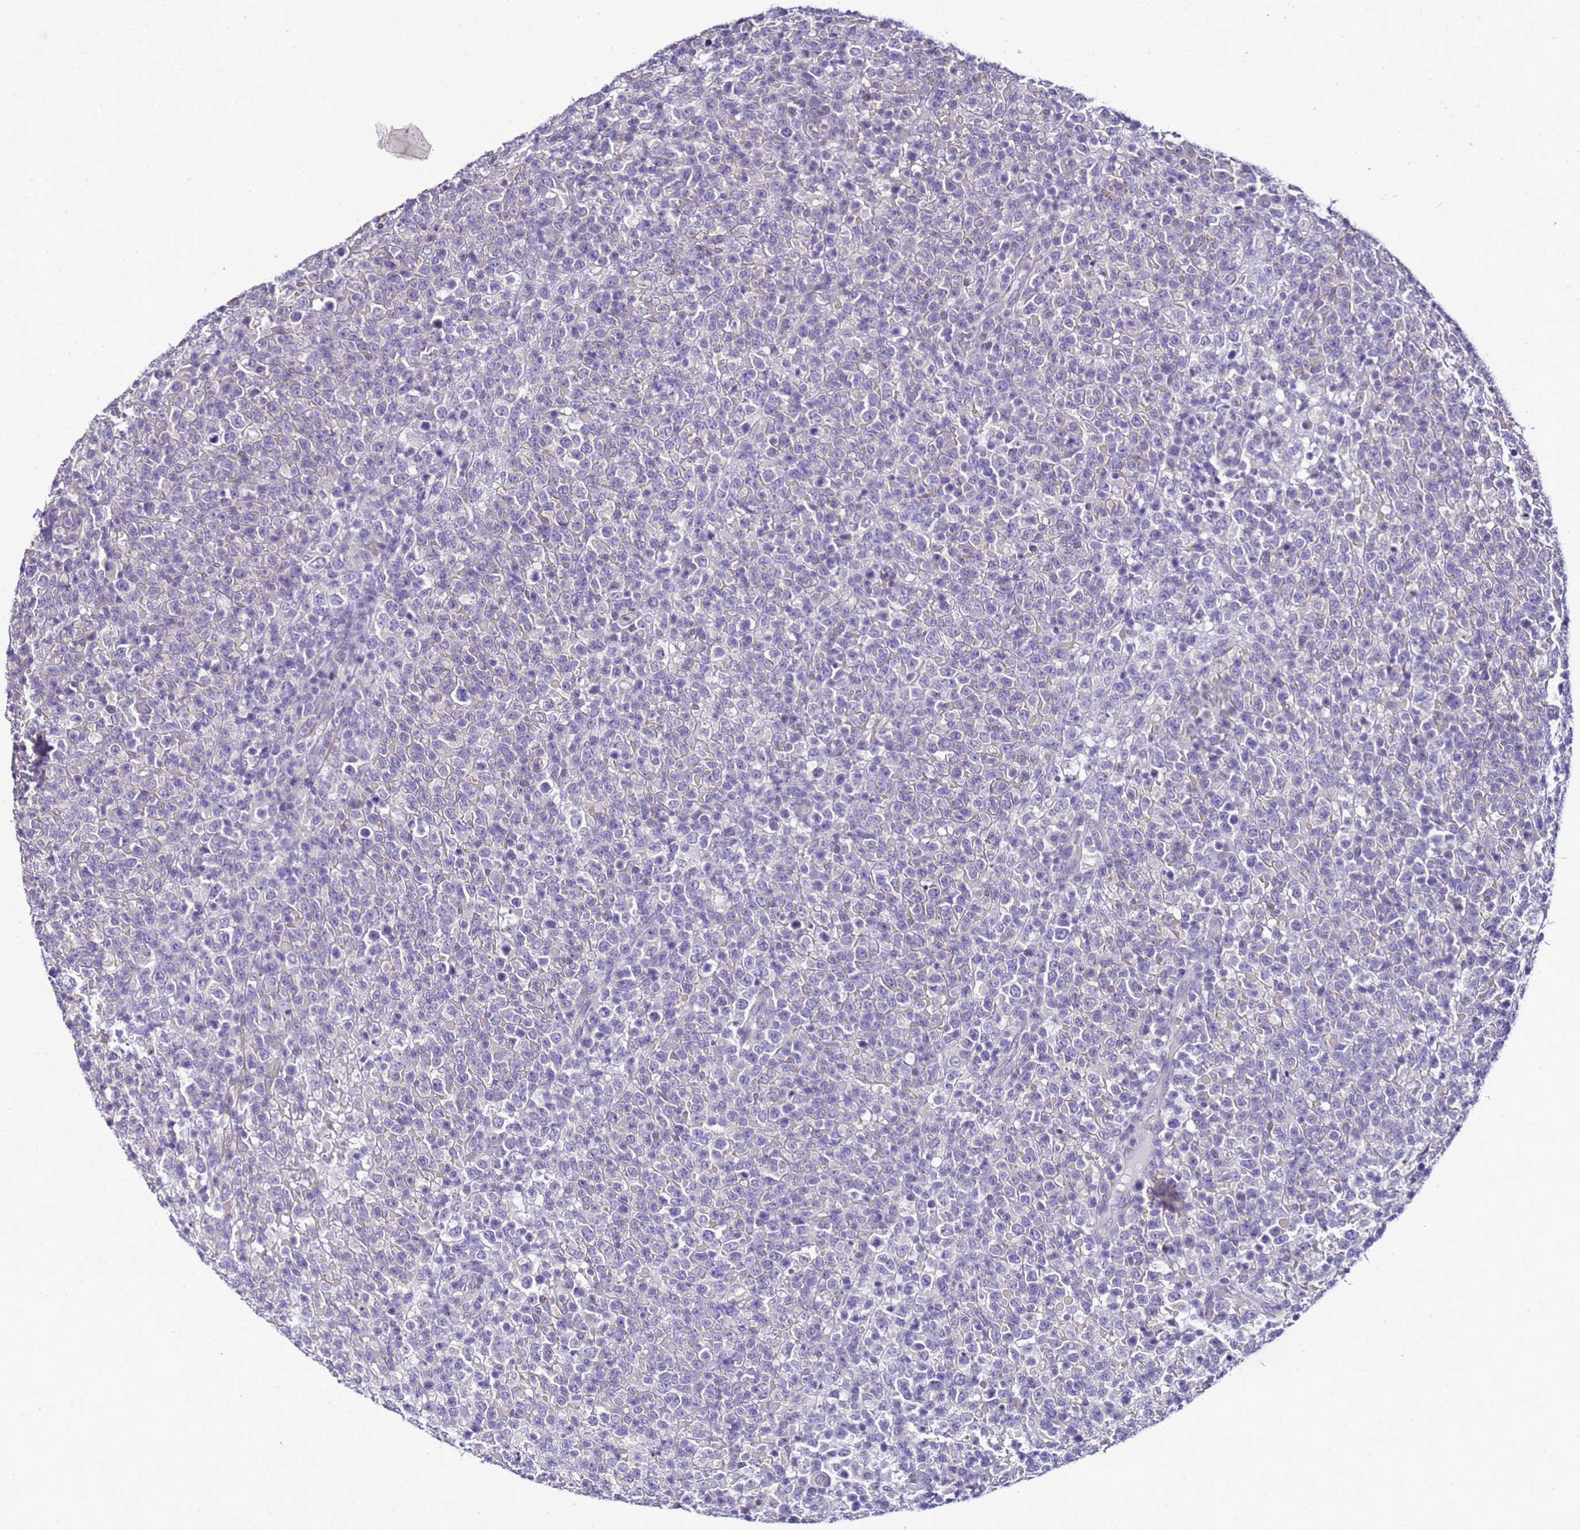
{"staining": {"intensity": "negative", "quantity": "none", "location": "none"}, "tissue": "lymphoma", "cell_type": "Tumor cells", "image_type": "cancer", "snomed": [{"axis": "morphology", "description": "Malignant lymphoma, non-Hodgkin's type, High grade"}, {"axis": "topography", "description": "Colon"}], "caption": "Tumor cells are negative for brown protein staining in malignant lymphoma, non-Hodgkin's type (high-grade). (DAB (3,3'-diaminobenzidine) immunohistochemistry visualized using brightfield microscopy, high magnification).", "gene": "FAM166B", "patient": {"sex": "female", "age": 53}}